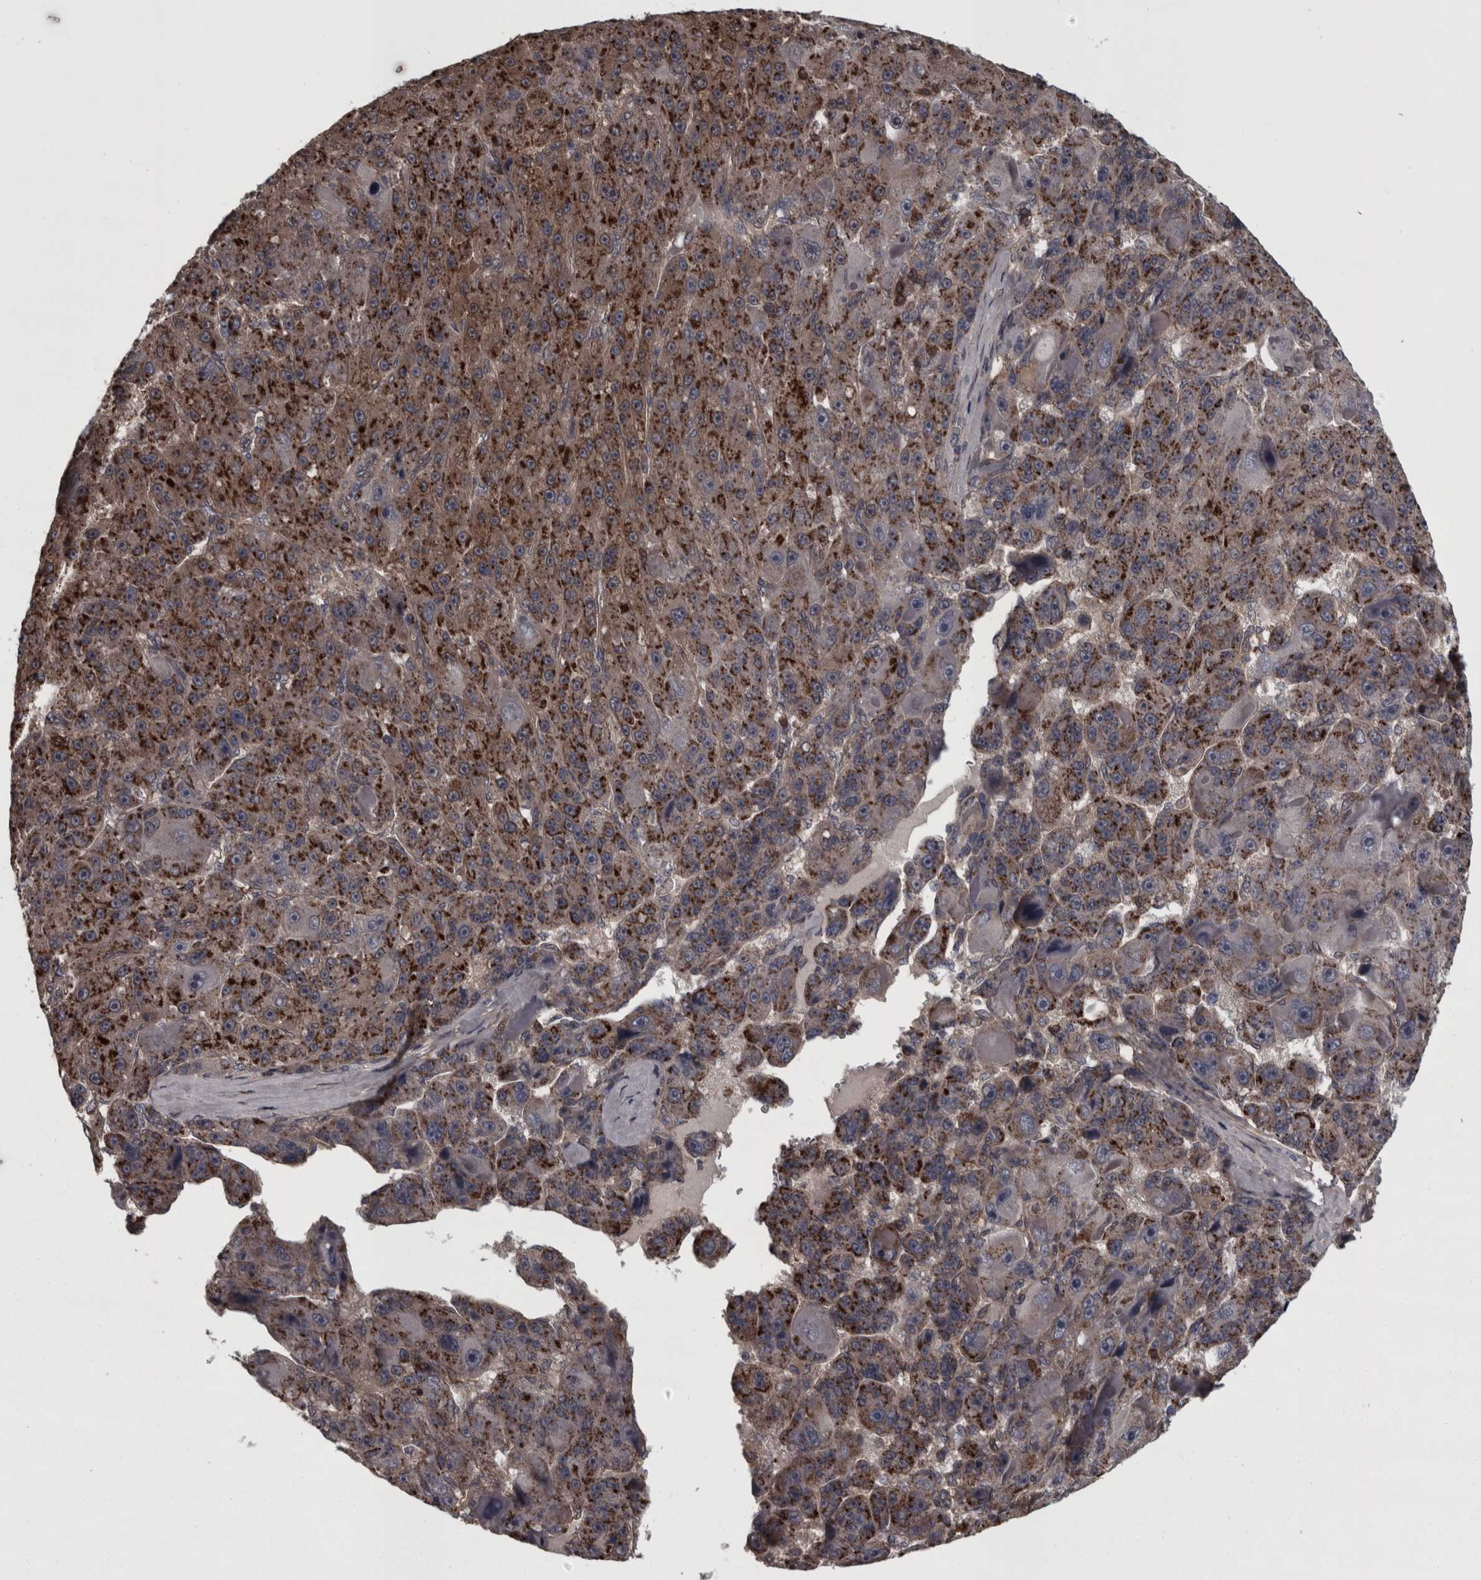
{"staining": {"intensity": "strong", "quantity": "25%-75%", "location": "cytoplasmic/membranous"}, "tissue": "liver cancer", "cell_type": "Tumor cells", "image_type": "cancer", "snomed": [{"axis": "morphology", "description": "Carcinoma, Hepatocellular, NOS"}, {"axis": "topography", "description": "Liver"}], "caption": "An immunohistochemistry photomicrograph of neoplastic tissue is shown. Protein staining in brown highlights strong cytoplasmic/membranous positivity in liver hepatocellular carcinoma within tumor cells.", "gene": "RSU1", "patient": {"sex": "male", "age": 76}}